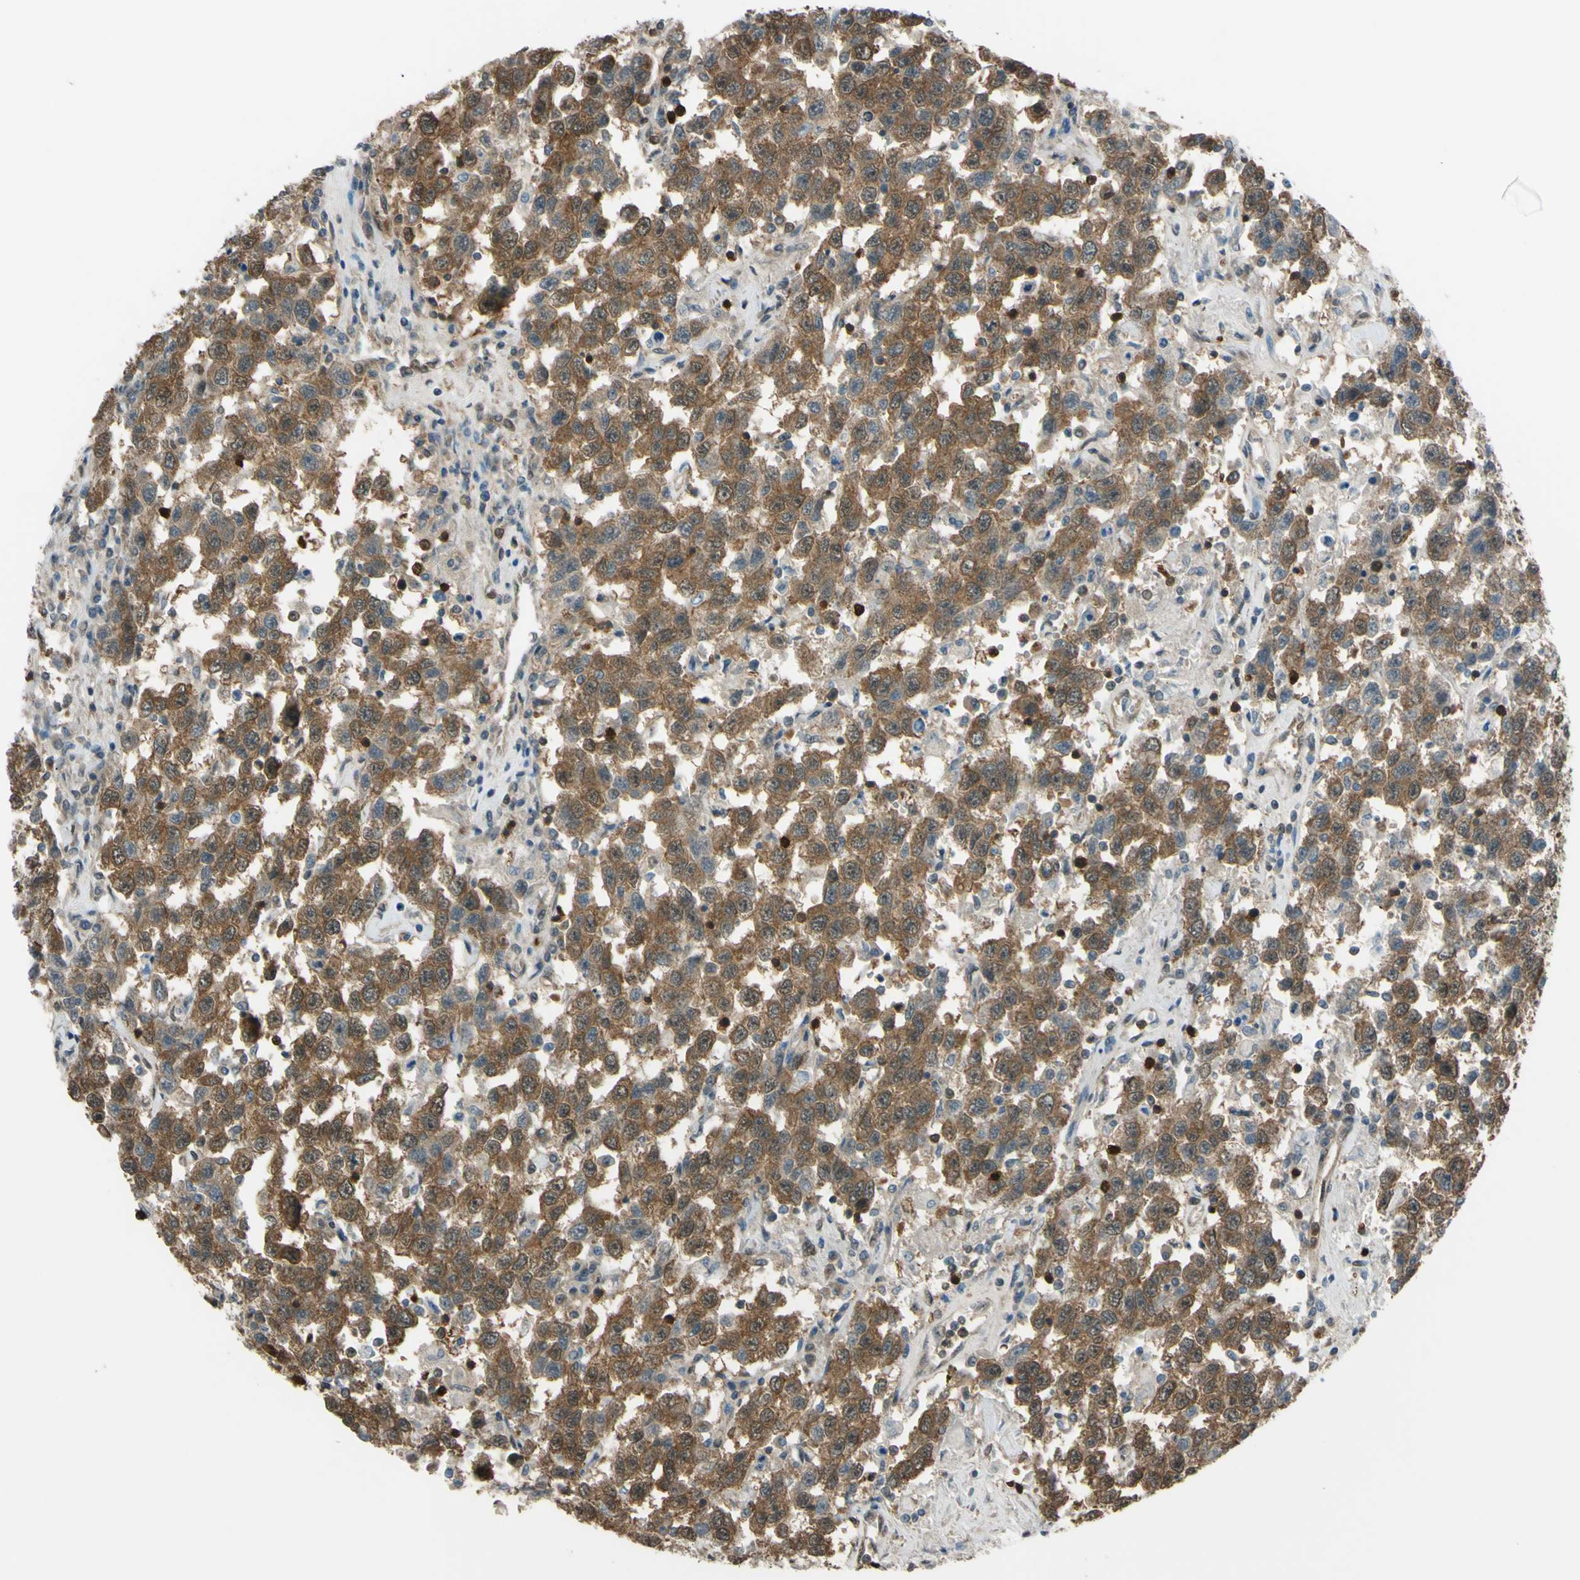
{"staining": {"intensity": "moderate", "quantity": ">75%", "location": "cytoplasmic/membranous"}, "tissue": "testis cancer", "cell_type": "Tumor cells", "image_type": "cancer", "snomed": [{"axis": "morphology", "description": "Seminoma, NOS"}, {"axis": "topography", "description": "Testis"}], "caption": "A brown stain labels moderate cytoplasmic/membranous expression of a protein in testis cancer tumor cells.", "gene": "YWHAQ", "patient": {"sex": "male", "age": 41}}